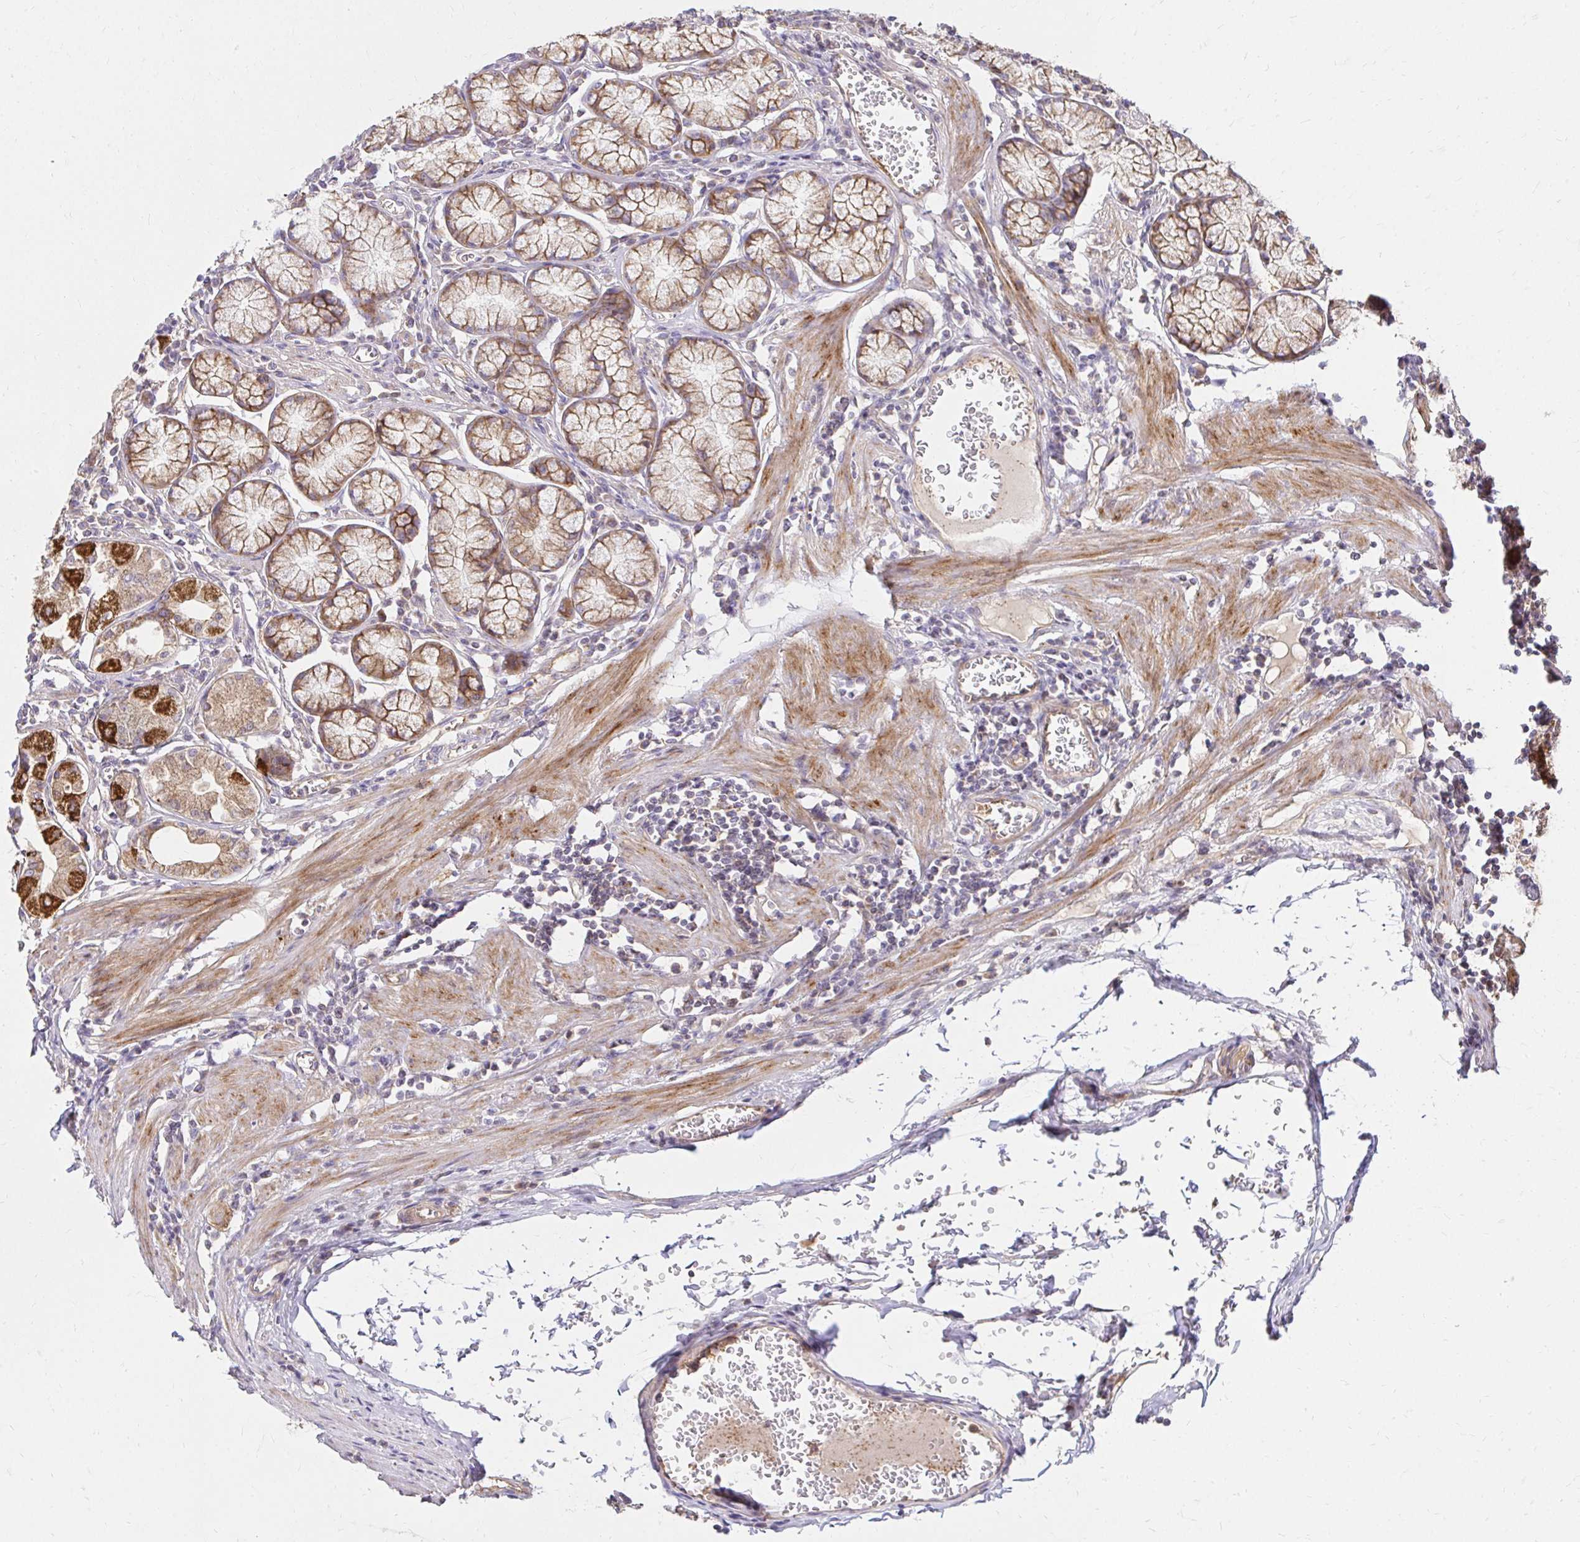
{"staining": {"intensity": "strong", "quantity": "25%-75%", "location": "cytoplasmic/membranous"}, "tissue": "stomach", "cell_type": "Glandular cells", "image_type": "normal", "snomed": [{"axis": "morphology", "description": "Normal tissue, NOS"}, {"axis": "topography", "description": "Stomach"}], "caption": "Brown immunohistochemical staining in benign human stomach shows strong cytoplasmic/membranous positivity in approximately 25%-75% of glandular cells. (brown staining indicates protein expression, while blue staining denotes nuclei).", "gene": "ITGA2", "patient": {"sex": "male", "age": 55}}